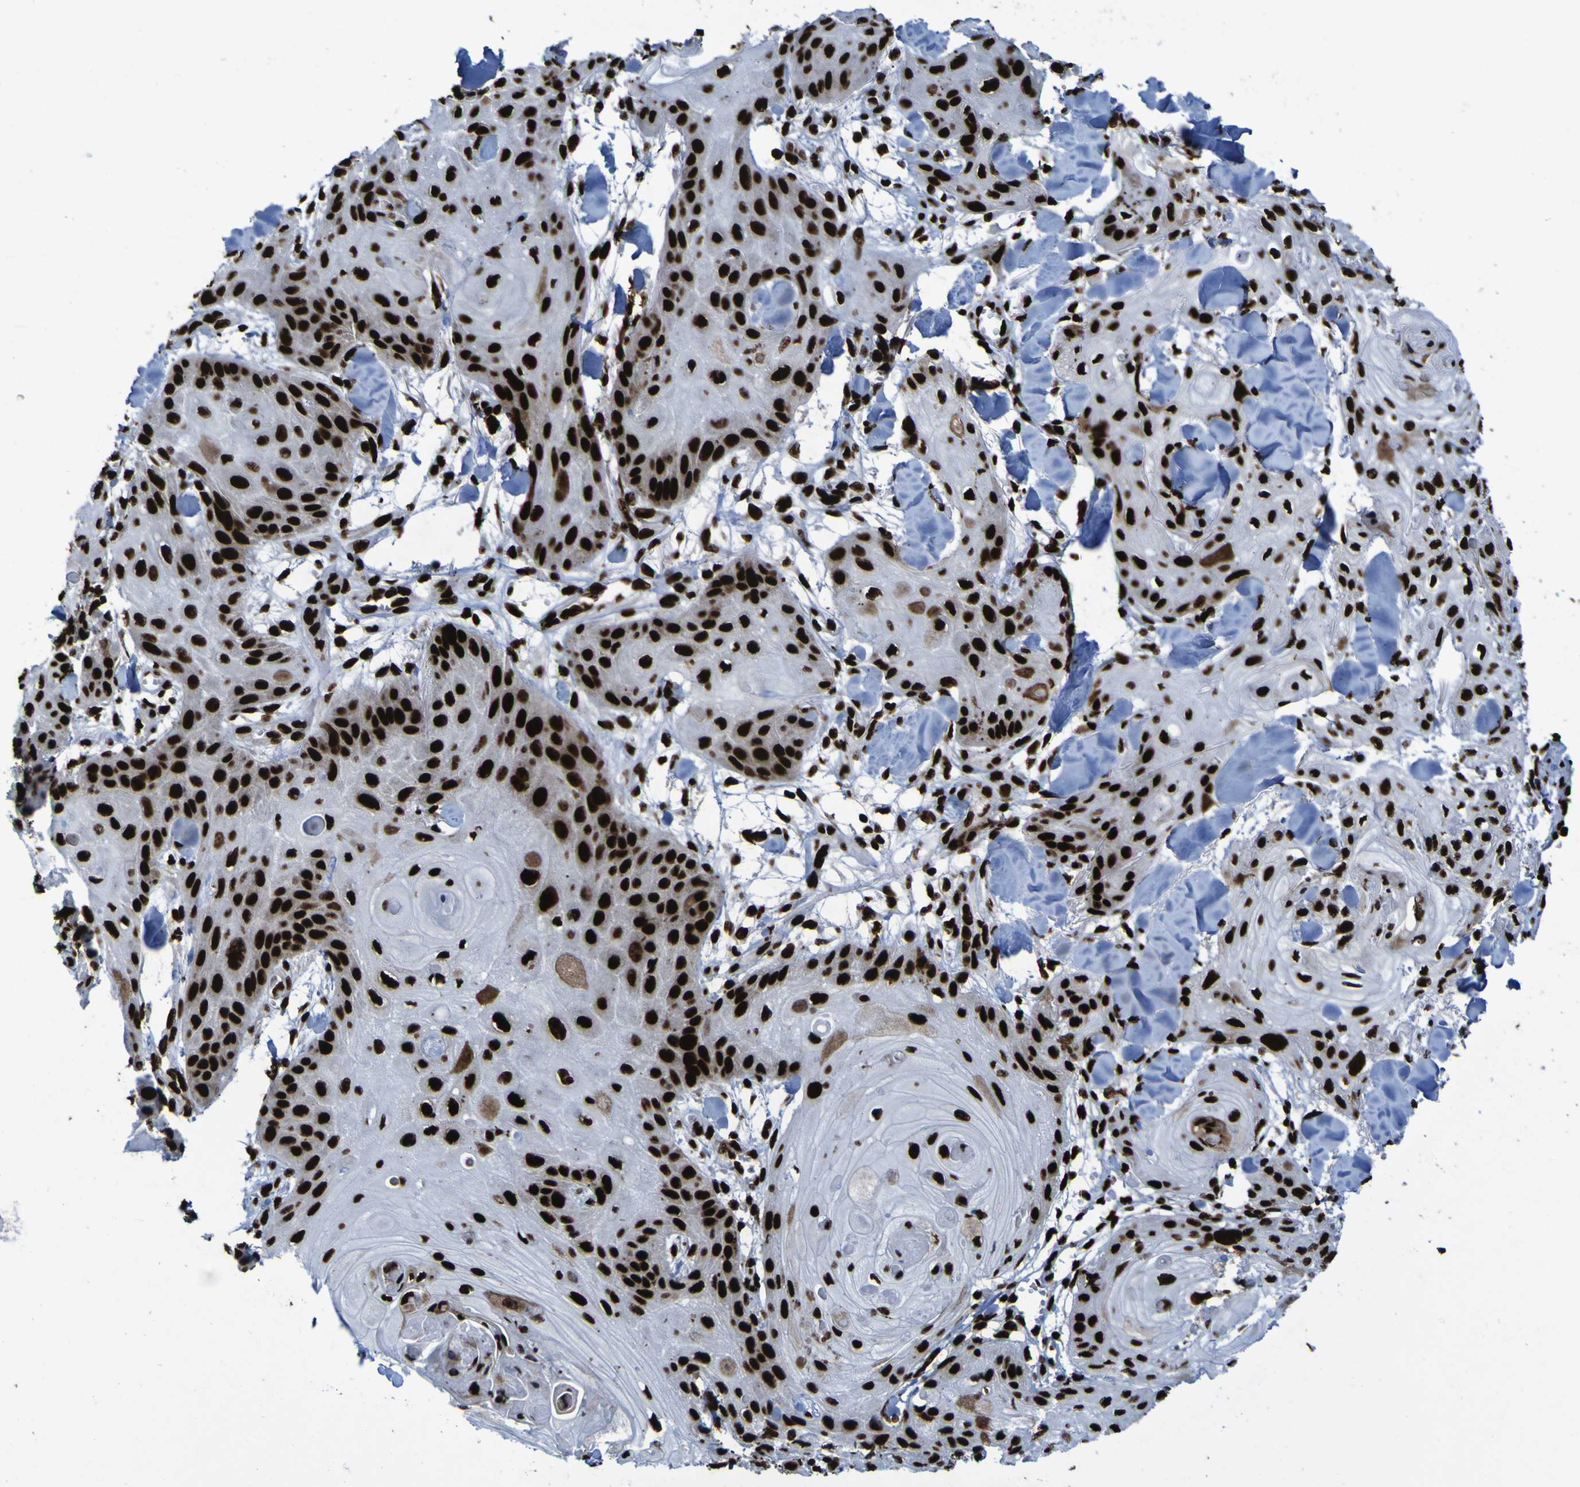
{"staining": {"intensity": "strong", "quantity": ">75%", "location": "nuclear"}, "tissue": "skin cancer", "cell_type": "Tumor cells", "image_type": "cancer", "snomed": [{"axis": "morphology", "description": "Squamous cell carcinoma, NOS"}, {"axis": "topography", "description": "Skin"}], "caption": "An immunohistochemistry (IHC) micrograph of tumor tissue is shown. Protein staining in brown shows strong nuclear positivity in skin cancer (squamous cell carcinoma) within tumor cells.", "gene": "NPM1", "patient": {"sex": "male", "age": 74}}